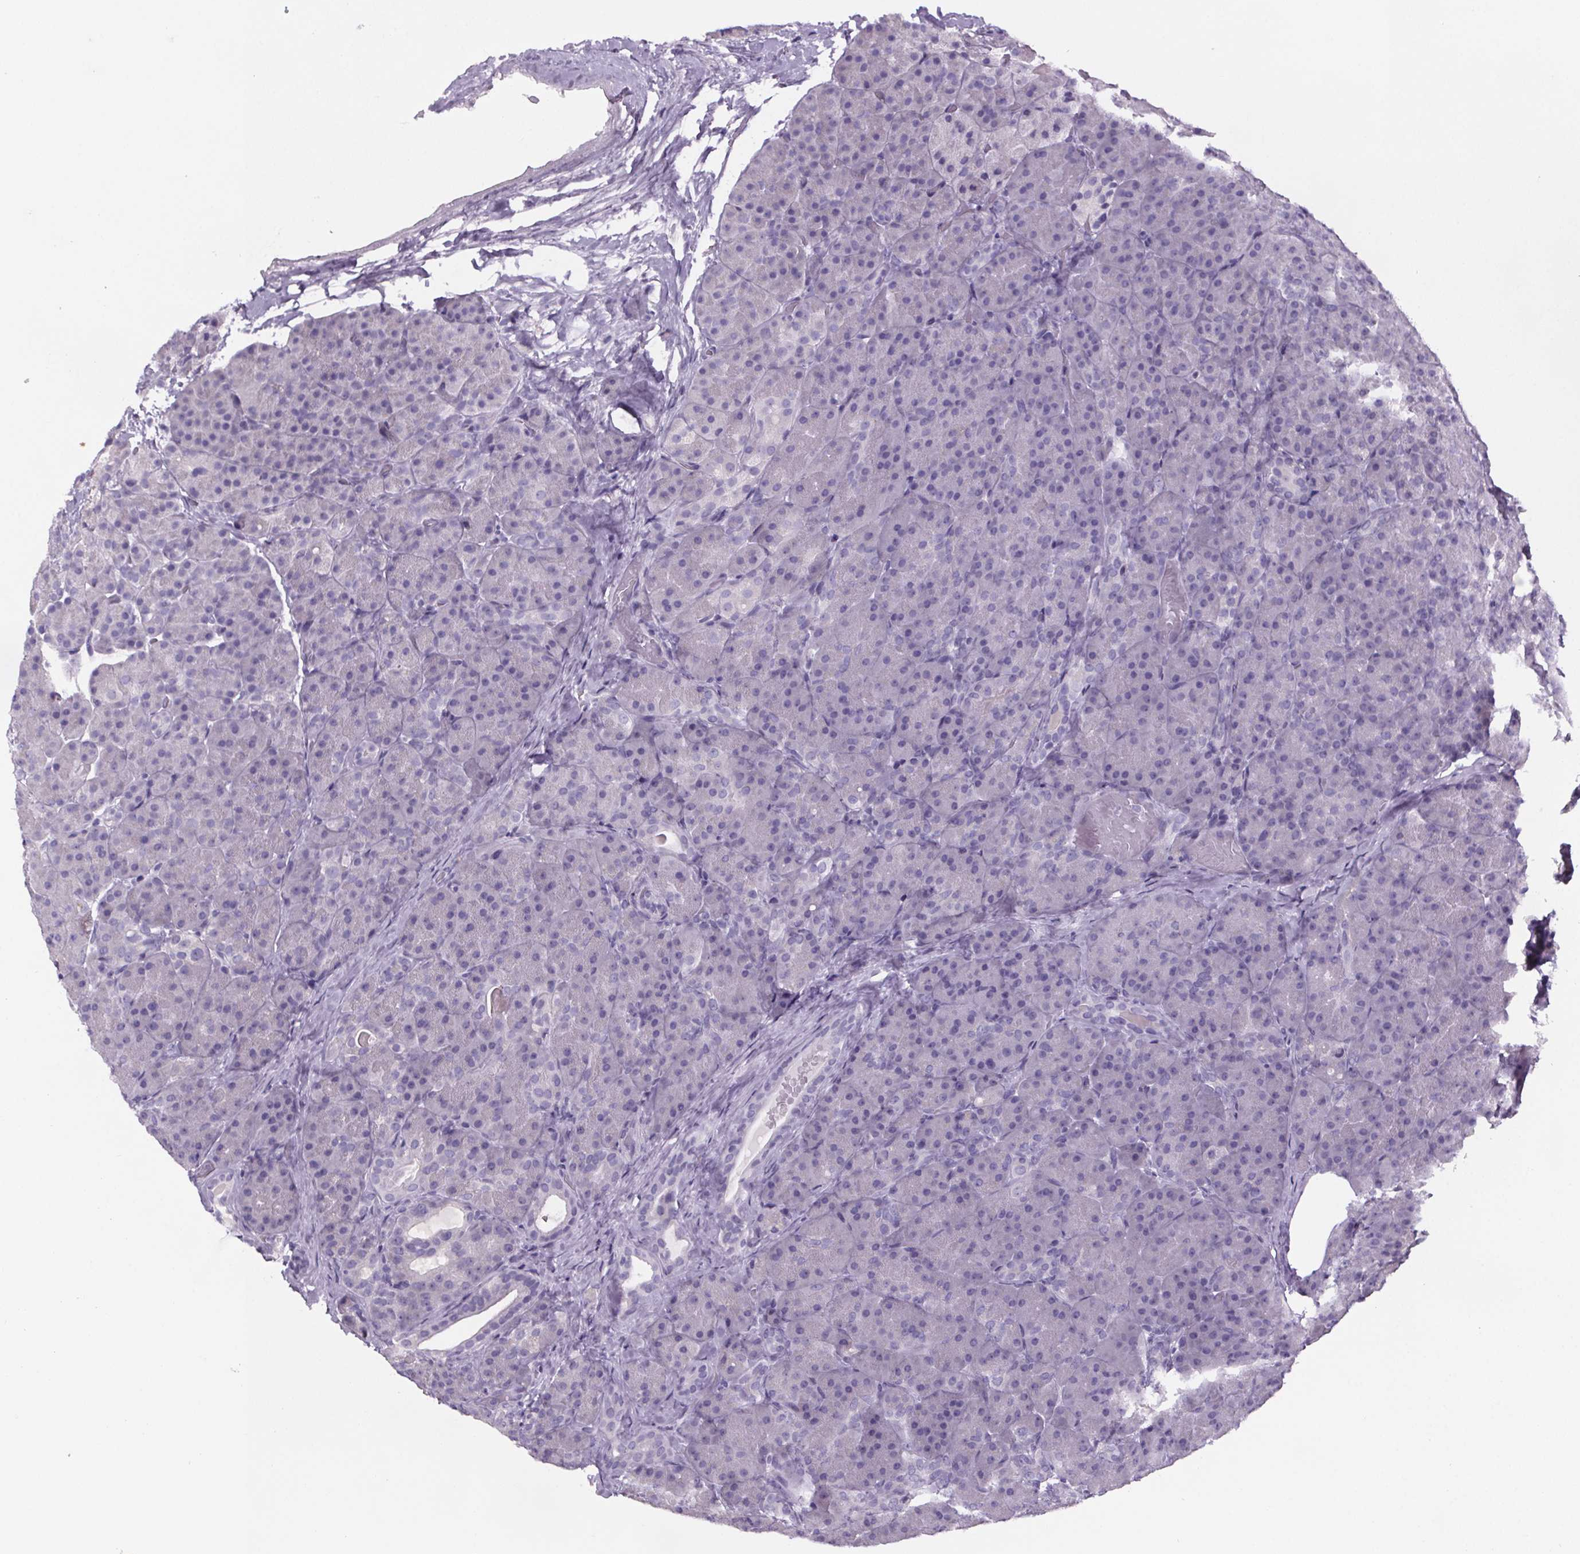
{"staining": {"intensity": "negative", "quantity": "none", "location": "none"}, "tissue": "pancreas", "cell_type": "Exocrine glandular cells", "image_type": "normal", "snomed": [{"axis": "morphology", "description": "Normal tissue, NOS"}, {"axis": "topography", "description": "Pancreas"}], "caption": "An image of human pancreas is negative for staining in exocrine glandular cells. (Immunohistochemistry (ihc), brightfield microscopy, high magnification).", "gene": "CUBN", "patient": {"sex": "male", "age": 57}}